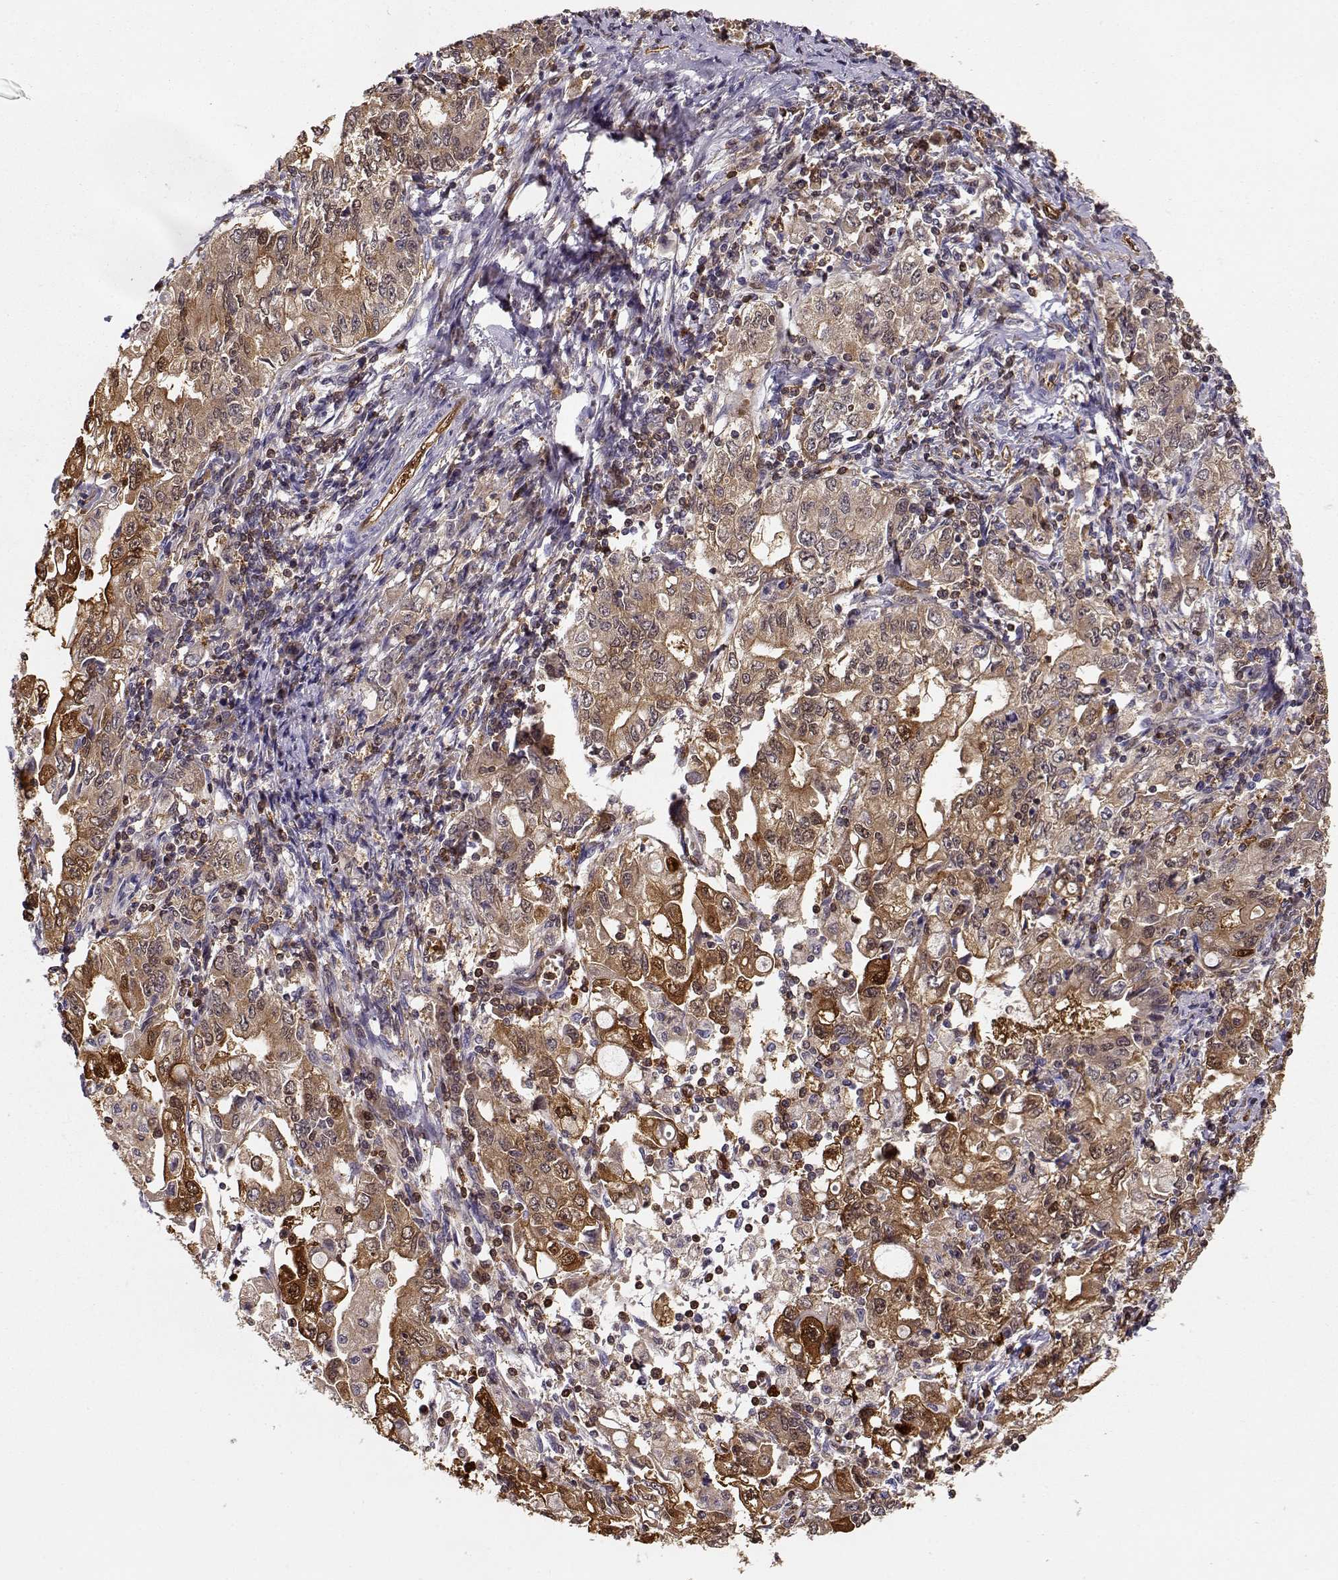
{"staining": {"intensity": "moderate", "quantity": ">75%", "location": "cytoplasmic/membranous"}, "tissue": "stomach cancer", "cell_type": "Tumor cells", "image_type": "cancer", "snomed": [{"axis": "morphology", "description": "Adenocarcinoma, NOS"}, {"axis": "topography", "description": "Stomach, lower"}], "caption": "Protein expression analysis of adenocarcinoma (stomach) exhibits moderate cytoplasmic/membranous staining in about >75% of tumor cells.", "gene": "PNP", "patient": {"sex": "female", "age": 72}}